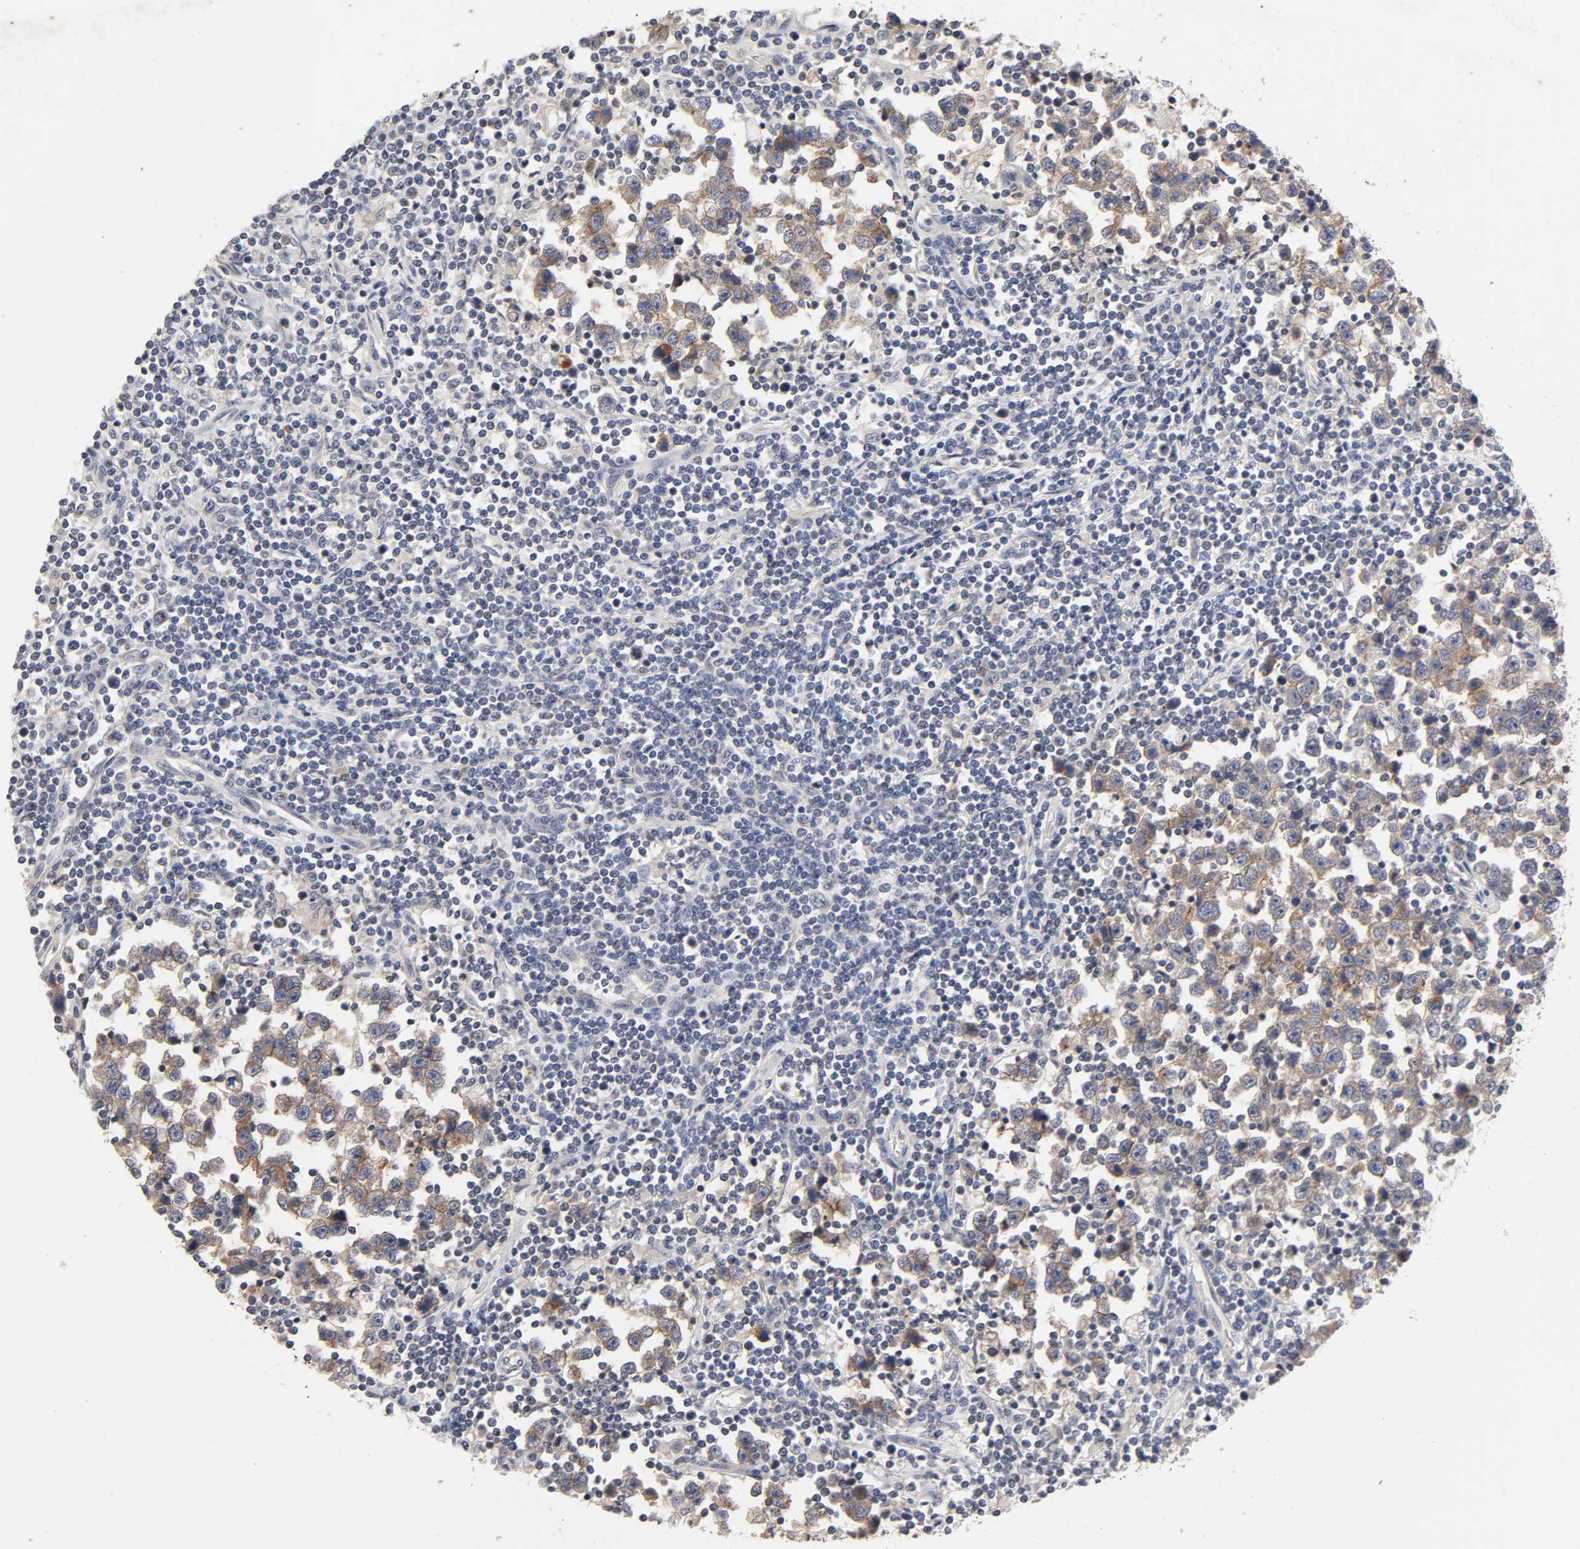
{"staining": {"intensity": "moderate", "quantity": ">75%", "location": "cytoplasmic/membranous"}, "tissue": "testis cancer", "cell_type": "Tumor cells", "image_type": "cancer", "snomed": [{"axis": "morphology", "description": "Seminoma, NOS"}, {"axis": "topography", "description": "Testis"}], "caption": "Testis cancer (seminoma) was stained to show a protein in brown. There is medium levels of moderate cytoplasmic/membranous positivity in about >75% of tumor cells.", "gene": "CXADR", "patient": {"sex": "male", "age": 43}}